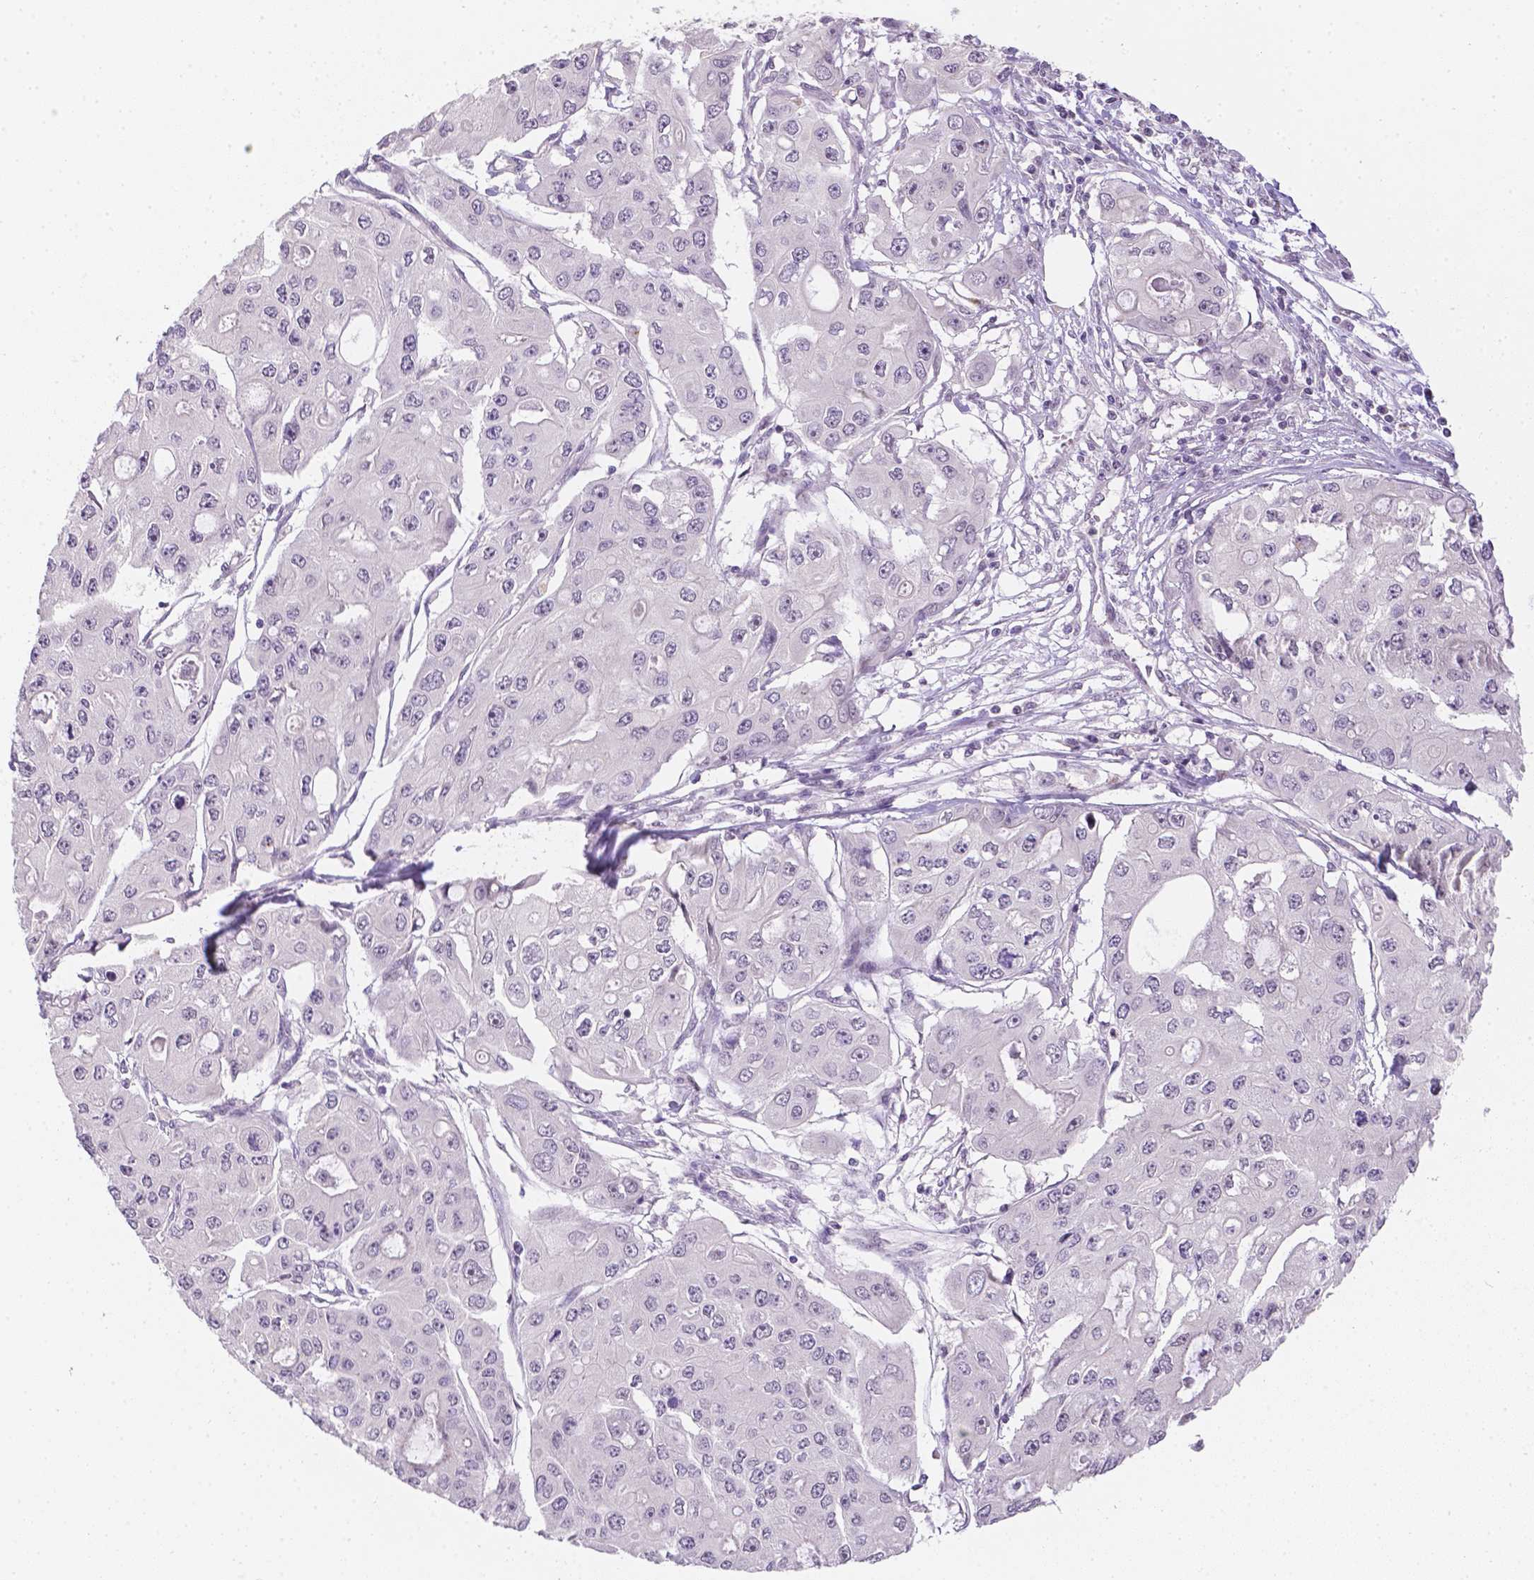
{"staining": {"intensity": "negative", "quantity": "none", "location": "none"}, "tissue": "ovarian cancer", "cell_type": "Tumor cells", "image_type": "cancer", "snomed": [{"axis": "morphology", "description": "Cystadenocarcinoma, serous, NOS"}, {"axis": "topography", "description": "Ovary"}], "caption": "The histopathology image displays no significant positivity in tumor cells of serous cystadenocarcinoma (ovarian).", "gene": "ZNF280B", "patient": {"sex": "female", "age": 56}}